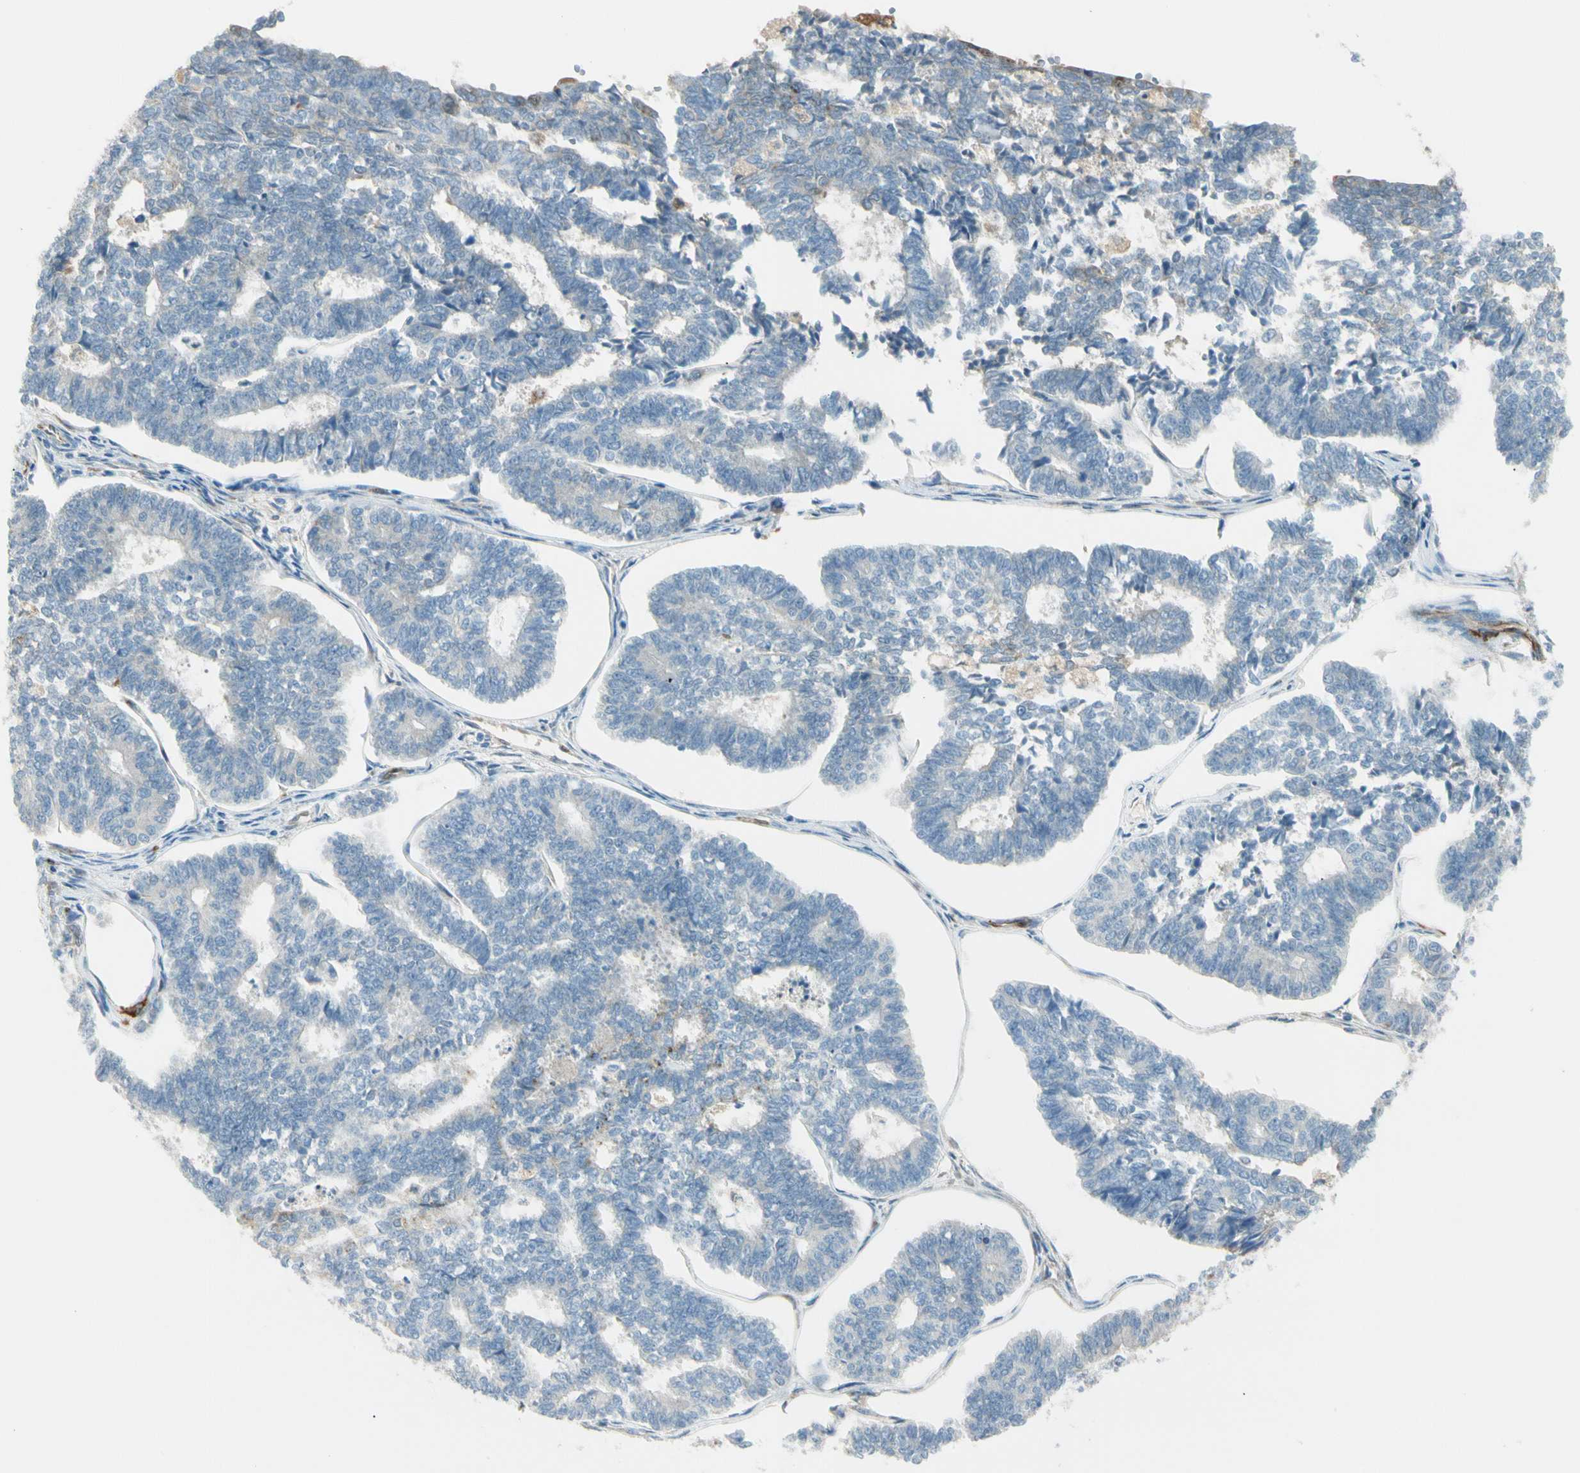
{"staining": {"intensity": "negative", "quantity": "none", "location": "none"}, "tissue": "endometrial cancer", "cell_type": "Tumor cells", "image_type": "cancer", "snomed": [{"axis": "morphology", "description": "Adenocarcinoma, NOS"}, {"axis": "topography", "description": "Endometrium"}], "caption": "The histopathology image reveals no staining of tumor cells in endometrial adenocarcinoma.", "gene": "LPCAT2", "patient": {"sex": "female", "age": 70}}